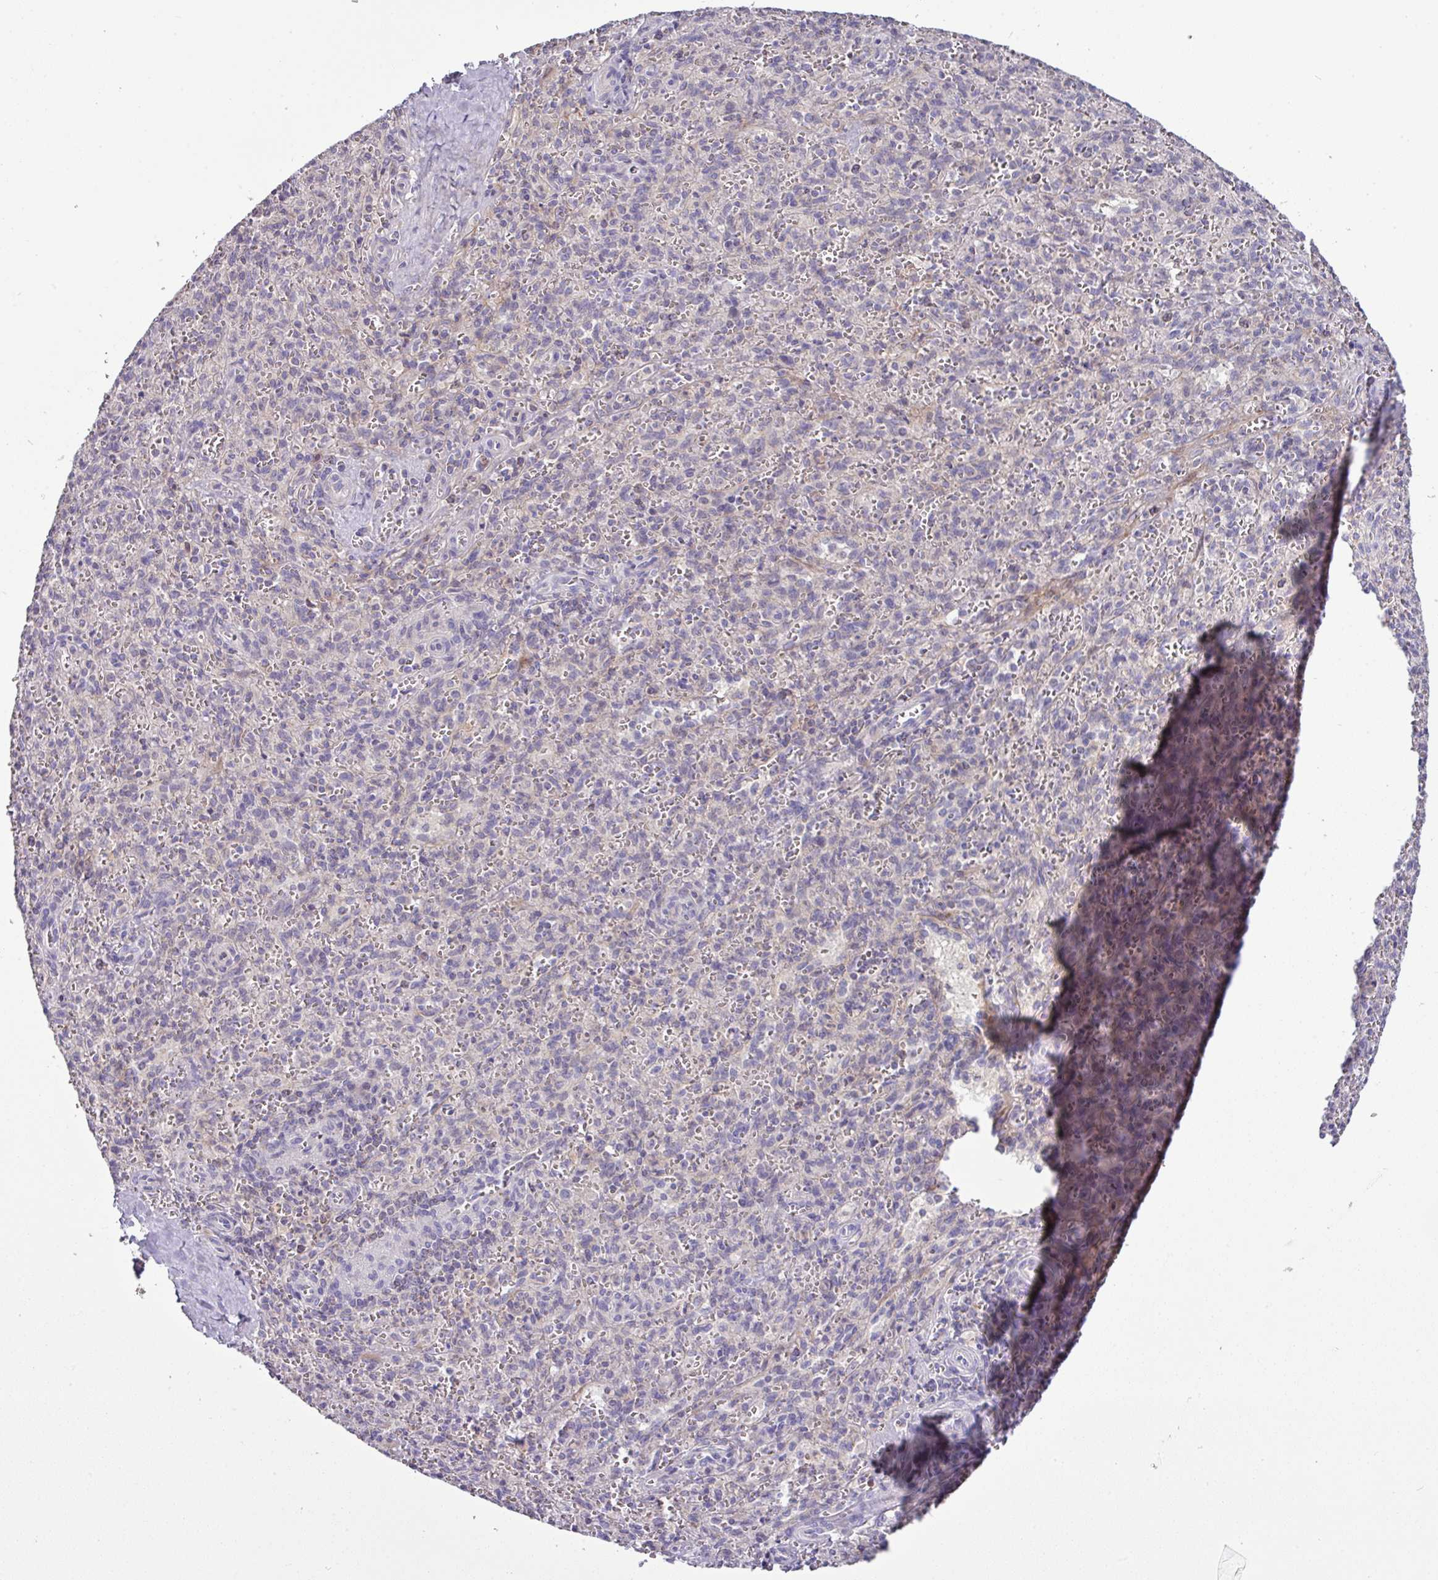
{"staining": {"intensity": "negative", "quantity": "none", "location": "none"}, "tissue": "spleen", "cell_type": "Cells in red pulp", "image_type": "normal", "snomed": [{"axis": "morphology", "description": "Normal tissue, NOS"}, {"axis": "topography", "description": "Spleen"}], "caption": "IHC image of unremarkable spleen: human spleen stained with DAB reveals no significant protein staining in cells in red pulp.", "gene": "TRAPPC1", "patient": {"sex": "female", "age": 26}}